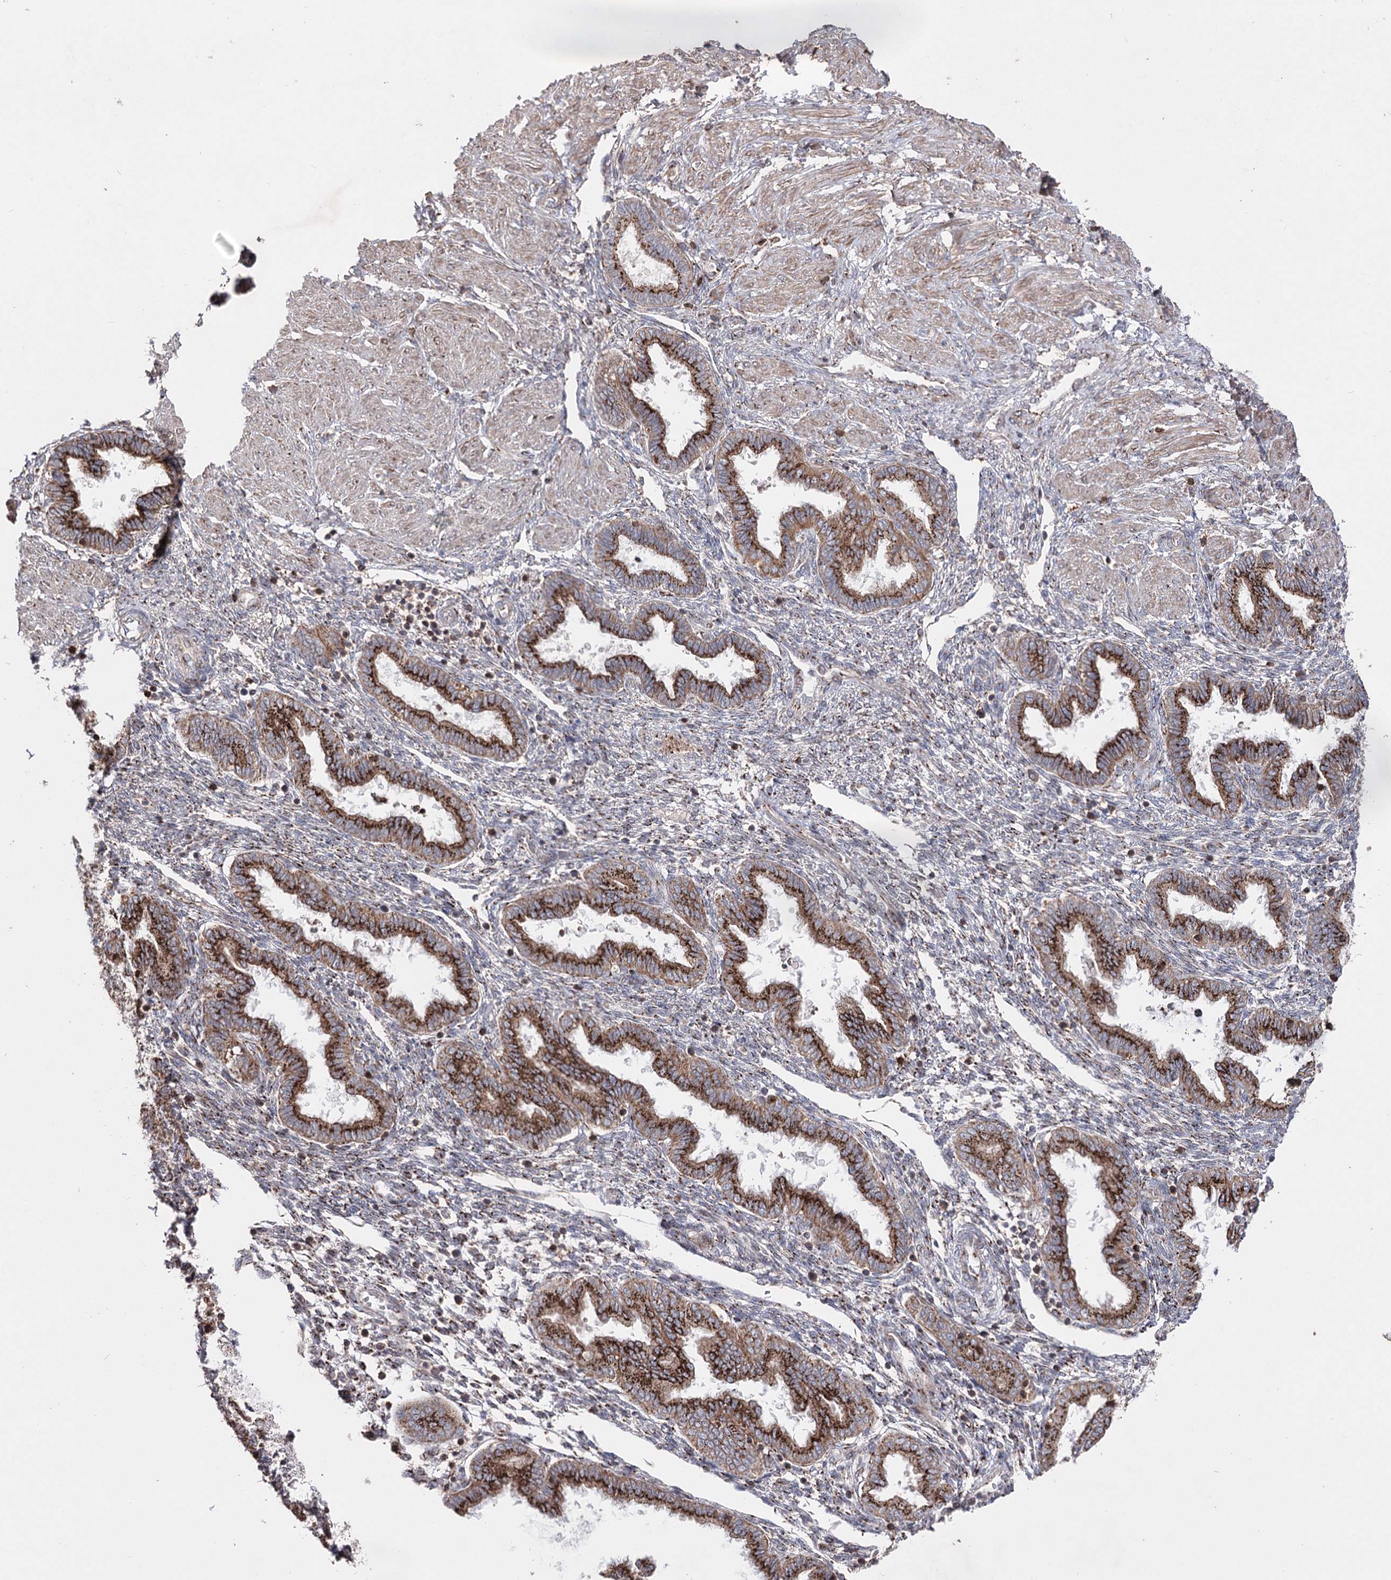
{"staining": {"intensity": "strong", "quantity": ">75%", "location": "cytoplasmic/membranous"}, "tissue": "endometrium", "cell_type": "Cells in endometrial stroma", "image_type": "normal", "snomed": [{"axis": "morphology", "description": "Normal tissue, NOS"}, {"axis": "topography", "description": "Endometrium"}], "caption": "Immunohistochemical staining of unremarkable human endometrium displays high levels of strong cytoplasmic/membranous positivity in approximately >75% of cells in endometrial stroma. The protein of interest is shown in brown color, while the nuclei are stained blue.", "gene": "ARHGAP20", "patient": {"sex": "female", "age": 33}}